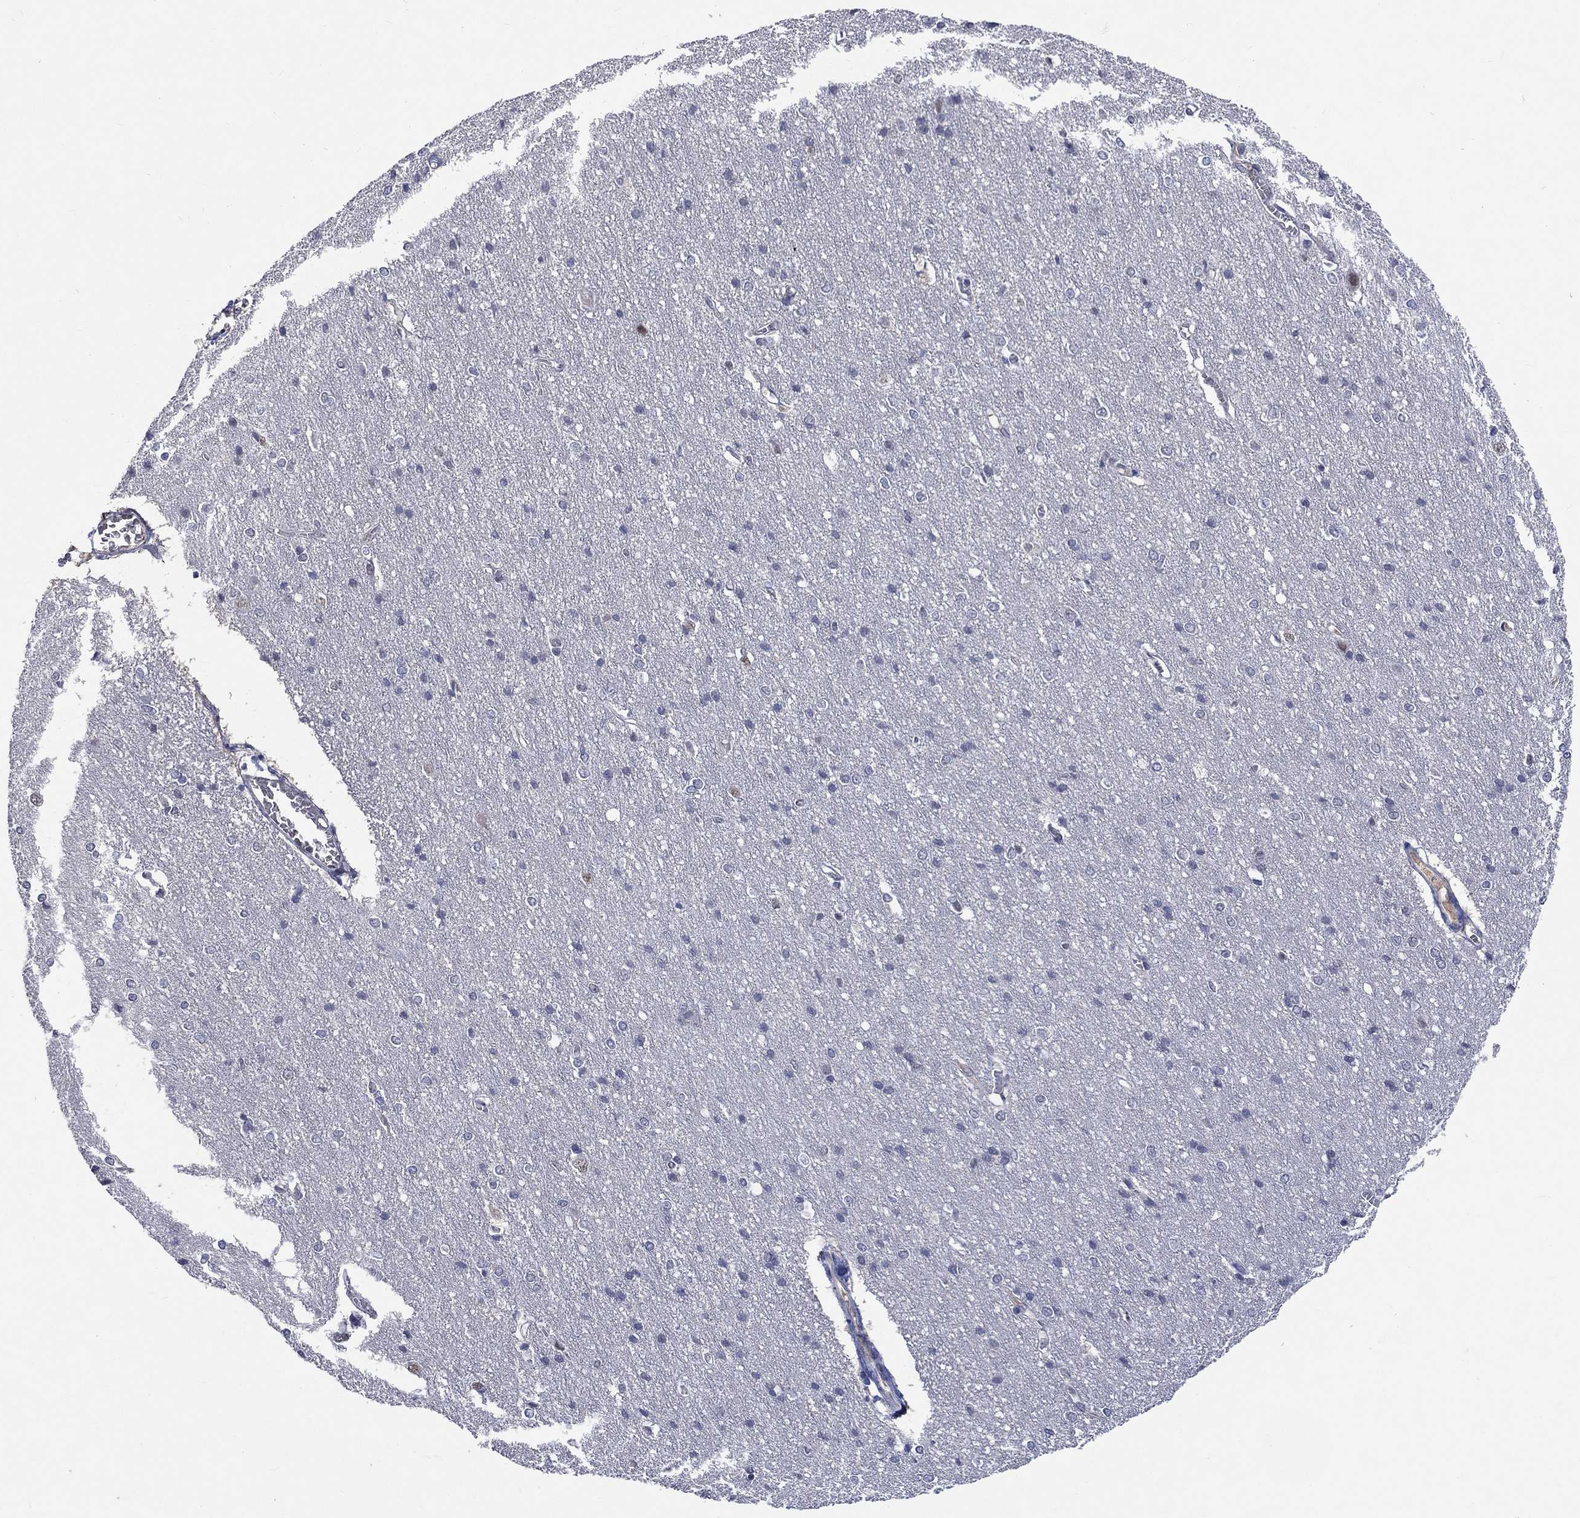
{"staining": {"intensity": "negative", "quantity": "none", "location": "none"}, "tissue": "cerebral cortex", "cell_type": "Endothelial cells", "image_type": "normal", "snomed": [{"axis": "morphology", "description": "Normal tissue, NOS"}, {"axis": "topography", "description": "Cerebral cortex"}], "caption": "Photomicrograph shows no significant protein staining in endothelial cells of benign cerebral cortex.", "gene": "ZBTB18", "patient": {"sex": "male", "age": 37}}